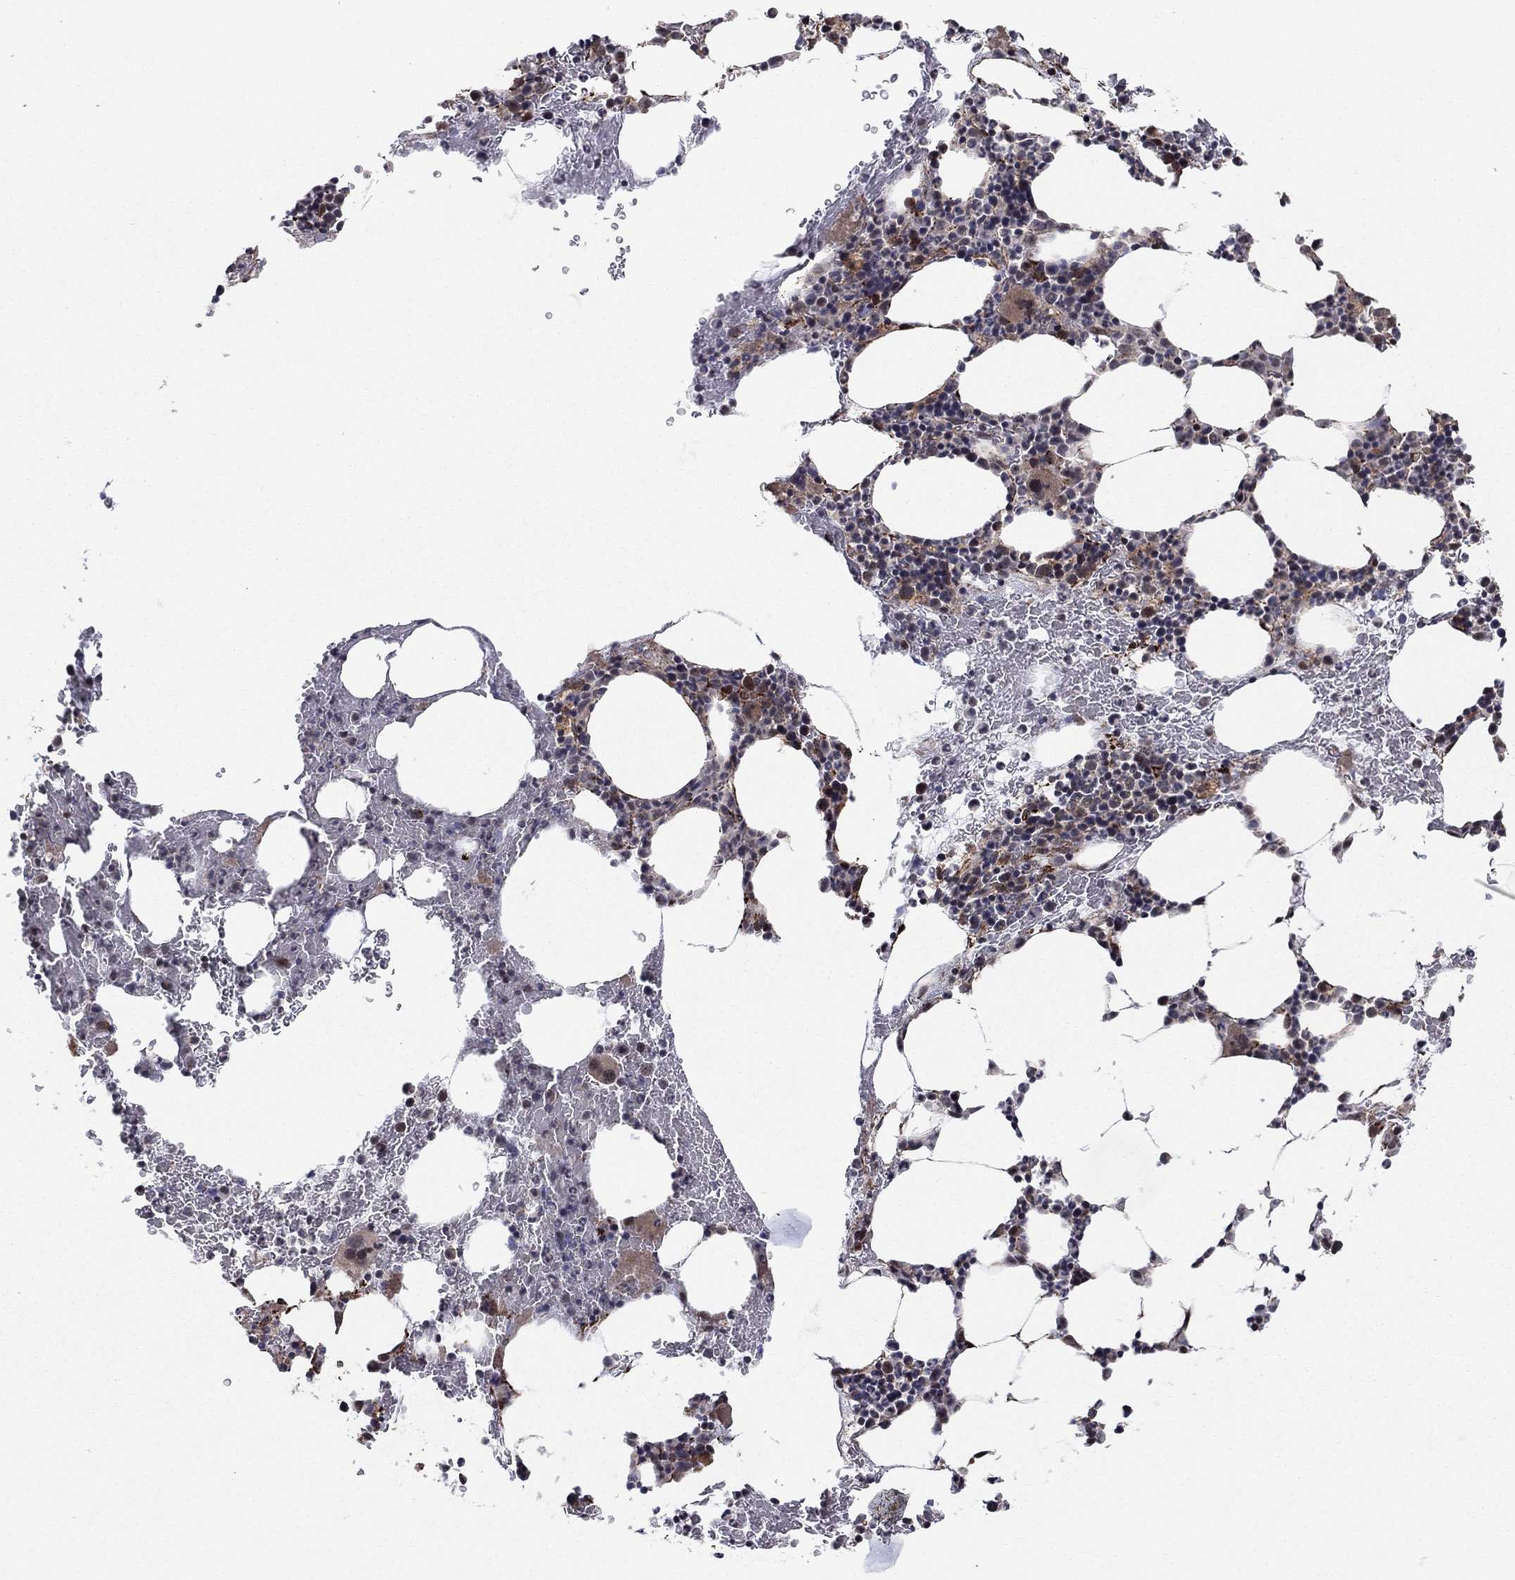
{"staining": {"intensity": "moderate", "quantity": "<25%", "location": "cytoplasmic/membranous"}, "tissue": "bone marrow", "cell_type": "Hematopoietic cells", "image_type": "normal", "snomed": [{"axis": "morphology", "description": "Normal tissue, NOS"}, {"axis": "topography", "description": "Bone marrow"}], "caption": "Immunohistochemical staining of benign human bone marrow reveals moderate cytoplasmic/membranous protein expression in about <25% of hematopoietic cells.", "gene": "ZNF395", "patient": {"sex": "male", "age": 83}}